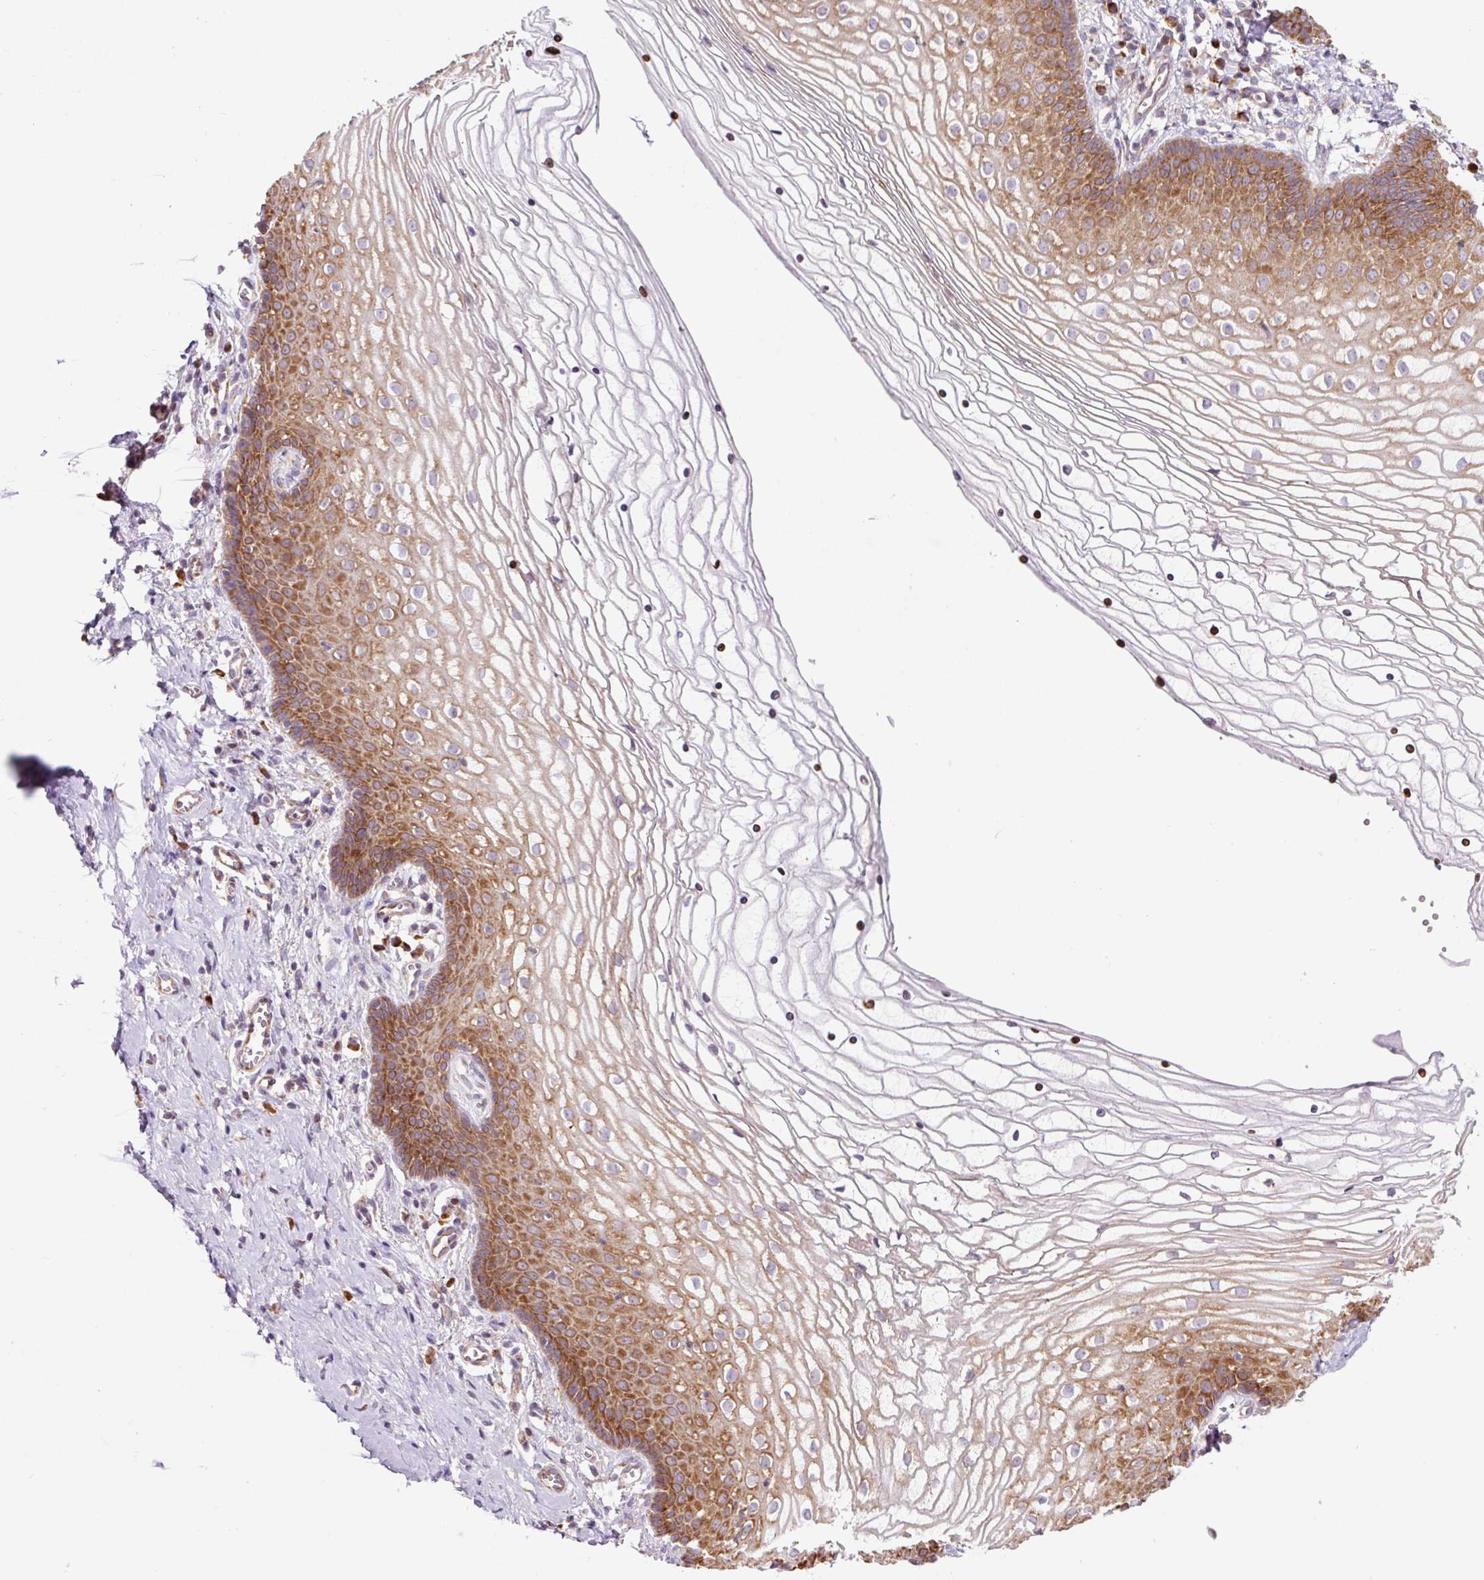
{"staining": {"intensity": "moderate", "quantity": "25%-75%", "location": "cytoplasmic/membranous"}, "tissue": "vagina", "cell_type": "Squamous epithelial cells", "image_type": "normal", "snomed": [{"axis": "morphology", "description": "Normal tissue, NOS"}, {"axis": "topography", "description": "Vagina"}], "caption": "This image shows immunohistochemistry (IHC) staining of unremarkable vagina, with medium moderate cytoplasmic/membranous staining in about 25%-75% of squamous epithelial cells.", "gene": "RPL41", "patient": {"sex": "female", "age": 56}}